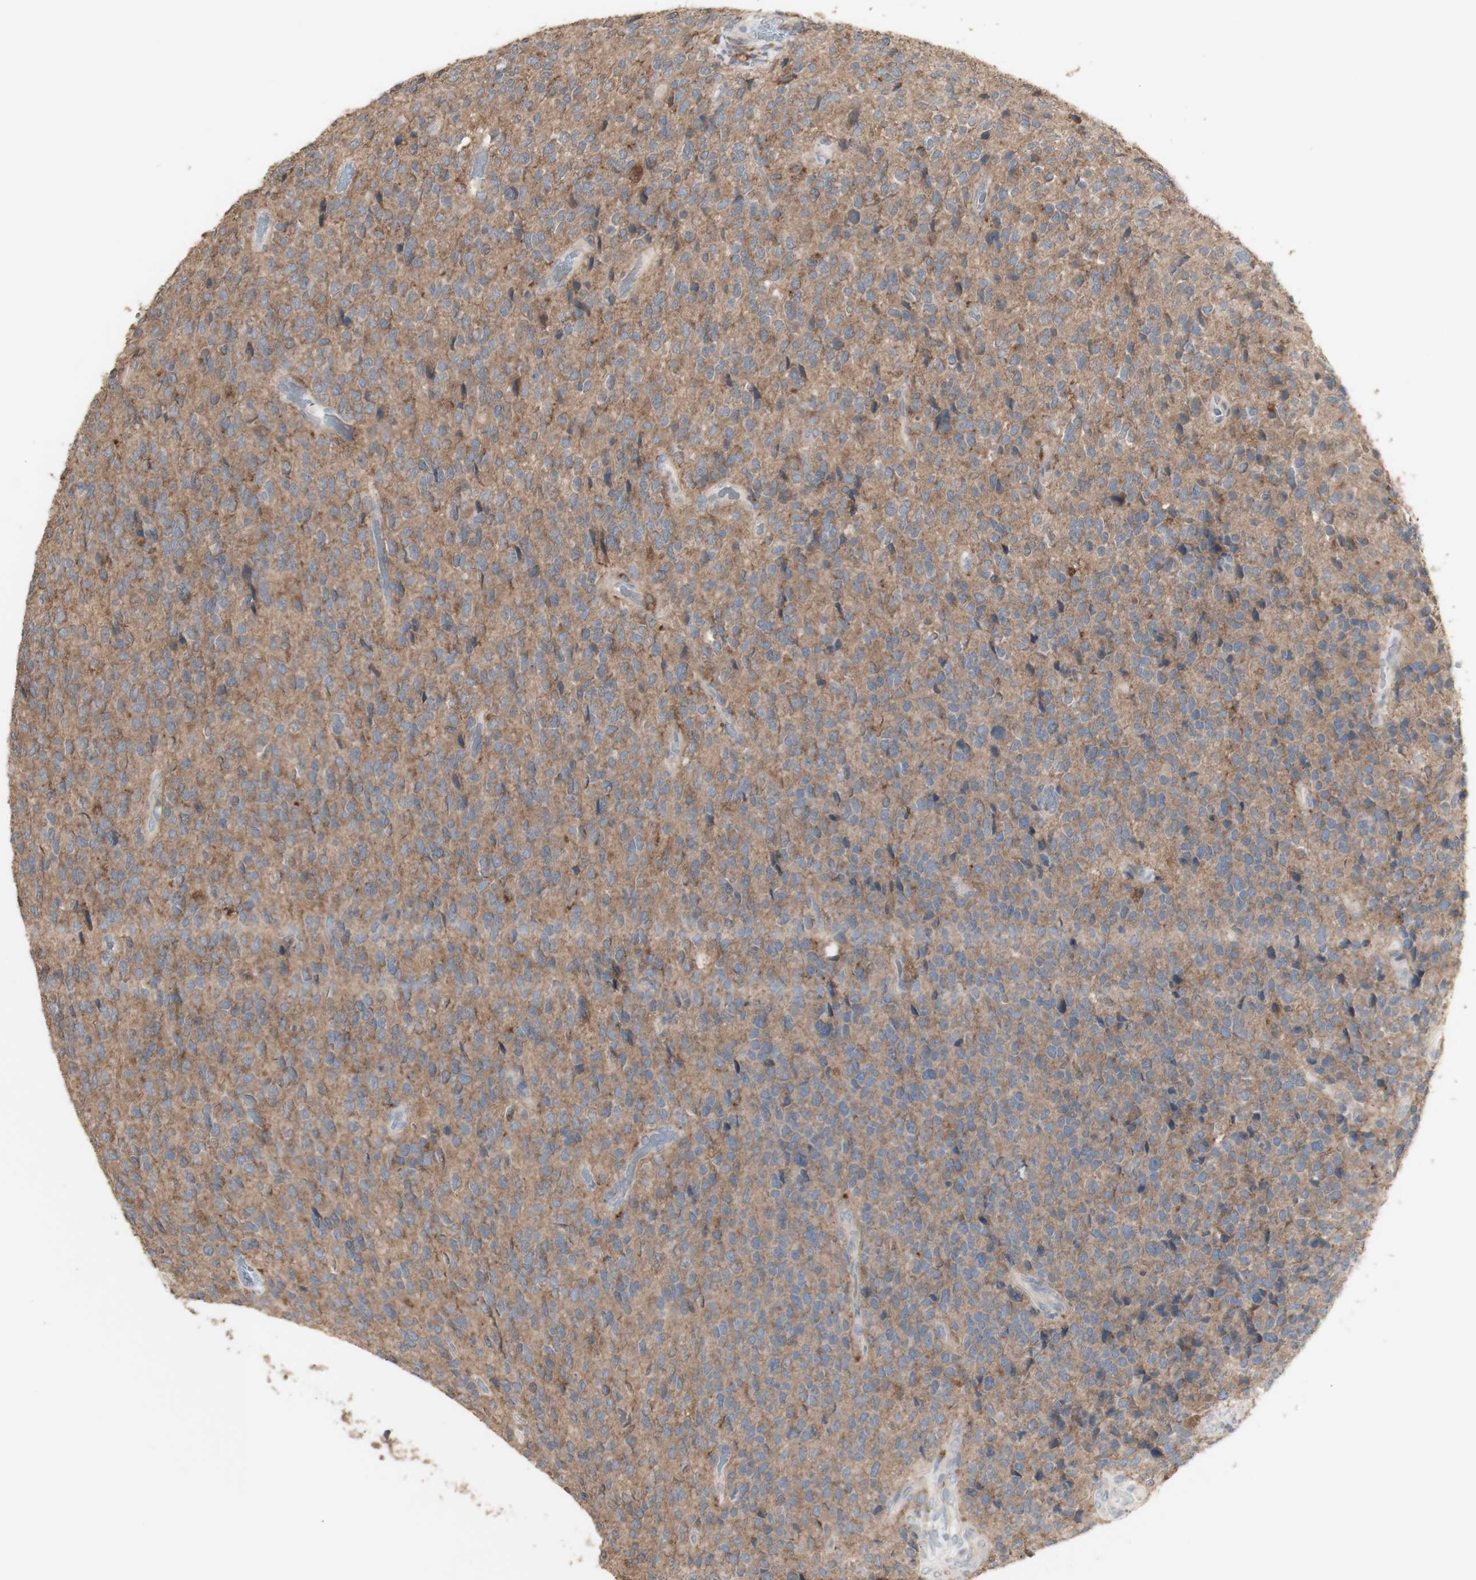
{"staining": {"intensity": "weak", "quantity": "<25%", "location": "cytoplasmic/membranous"}, "tissue": "glioma", "cell_type": "Tumor cells", "image_type": "cancer", "snomed": [{"axis": "morphology", "description": "Glioma, malignant, High grade"}, {"axis": "topography", "description": "pancreas cauda"}], "caption": "Glioma was stained to show a protein in brown. There is no significant expression in tumor cells.", "gene": "ATP6V1E1", "patient": {"sex": "male", "age": 60}}